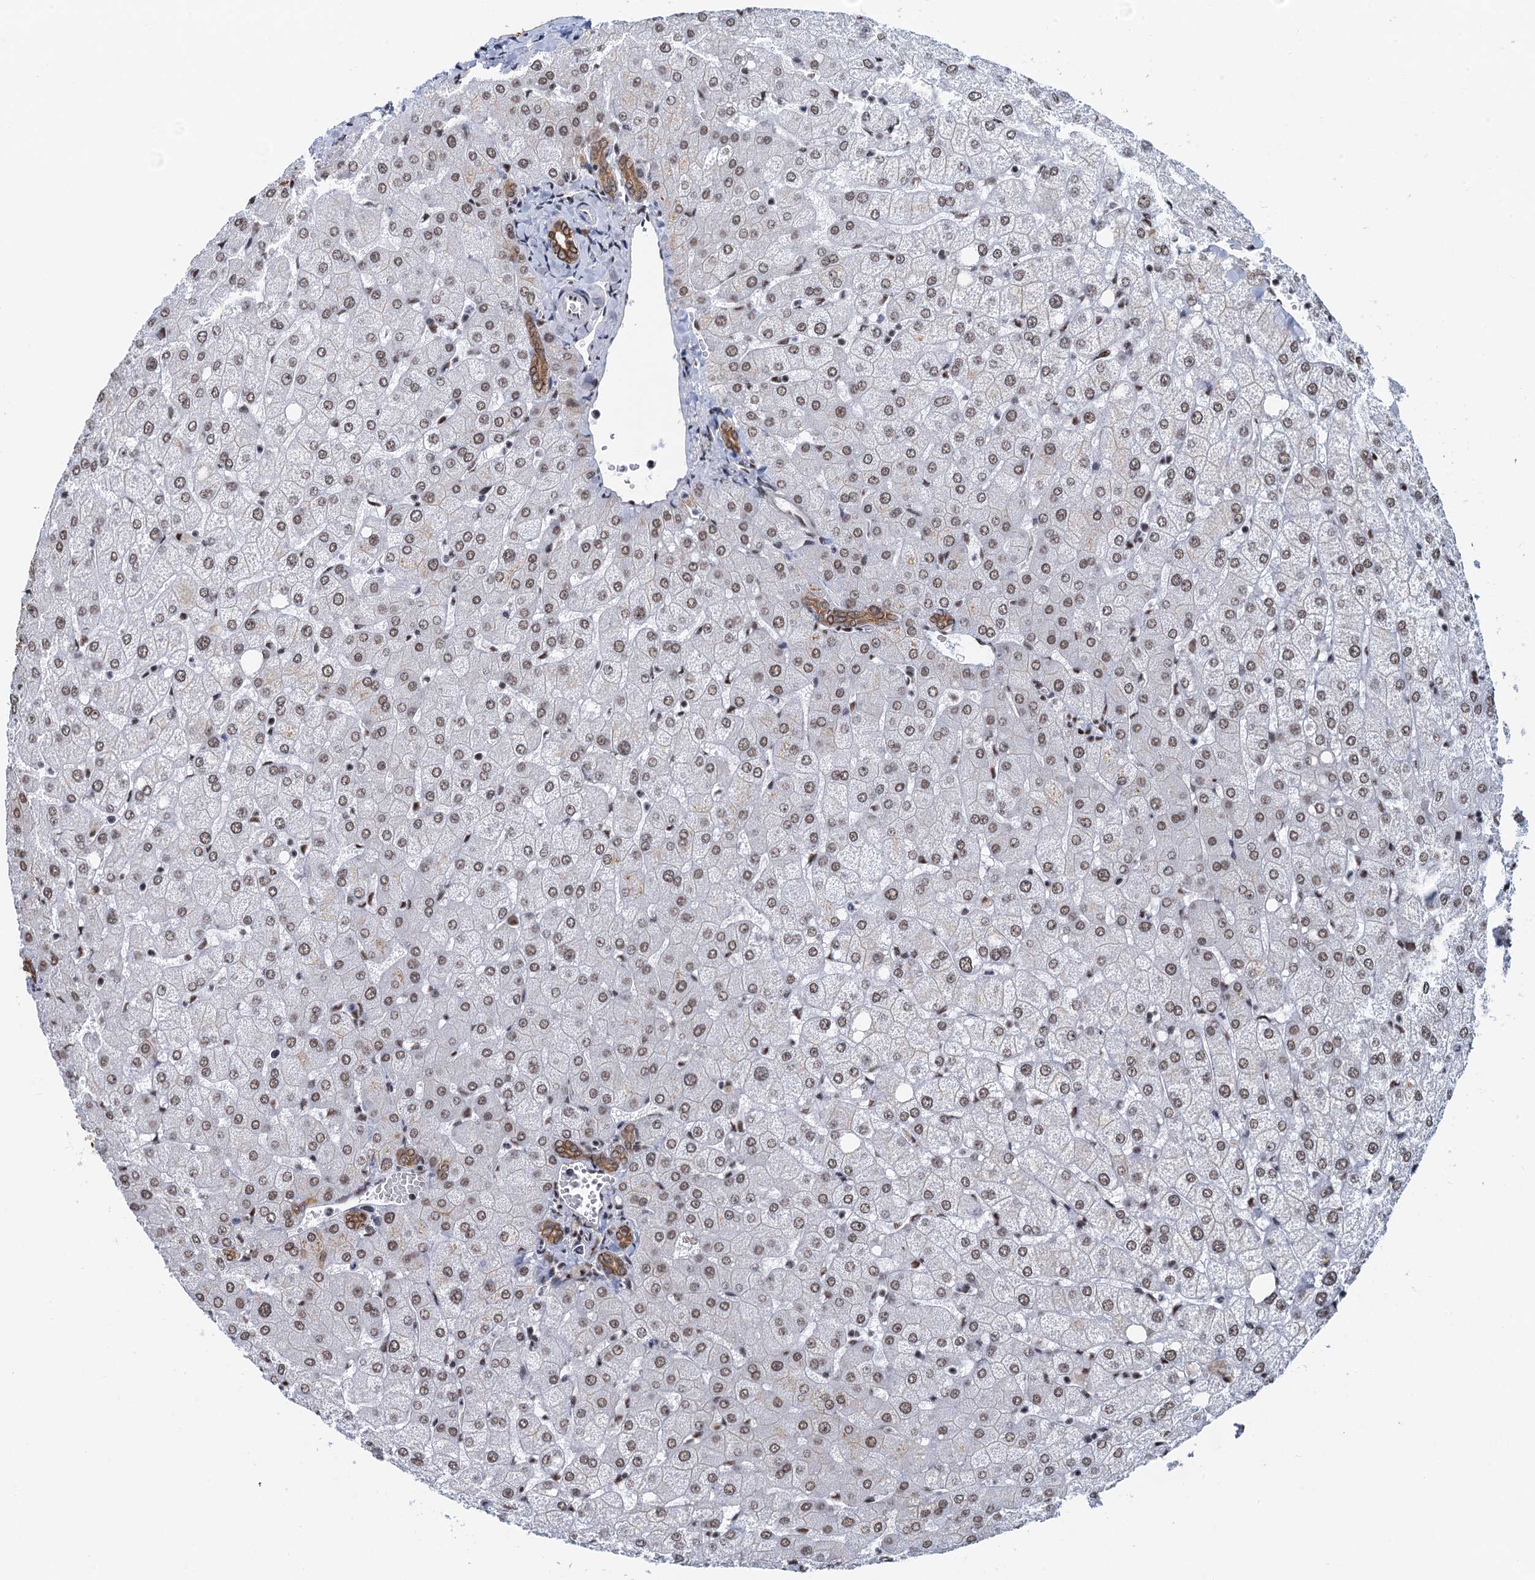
{"staining": {"intensity": "moderate", "quantity": ">75%", "location": "cytoplasmic/membranous,nuclear"}, "tissue": "liver", "cell_type": "Cholangiocytes", "image_type": "normal", "snomed": [{"axis": "morphology", "description": "Normal tissue, NOS"}, {"axis": "topography", "description": "Liver"}], "caption": "Immunohistochemistry image of benign human liver stained for a protein (brown), which shows medium levels of moderate cytoplasmic/membranous,nuclear staining in about >75% of cholangiocytes.", "gene": "ZNF609", "patient": {"sex": "female", "age": 54}}